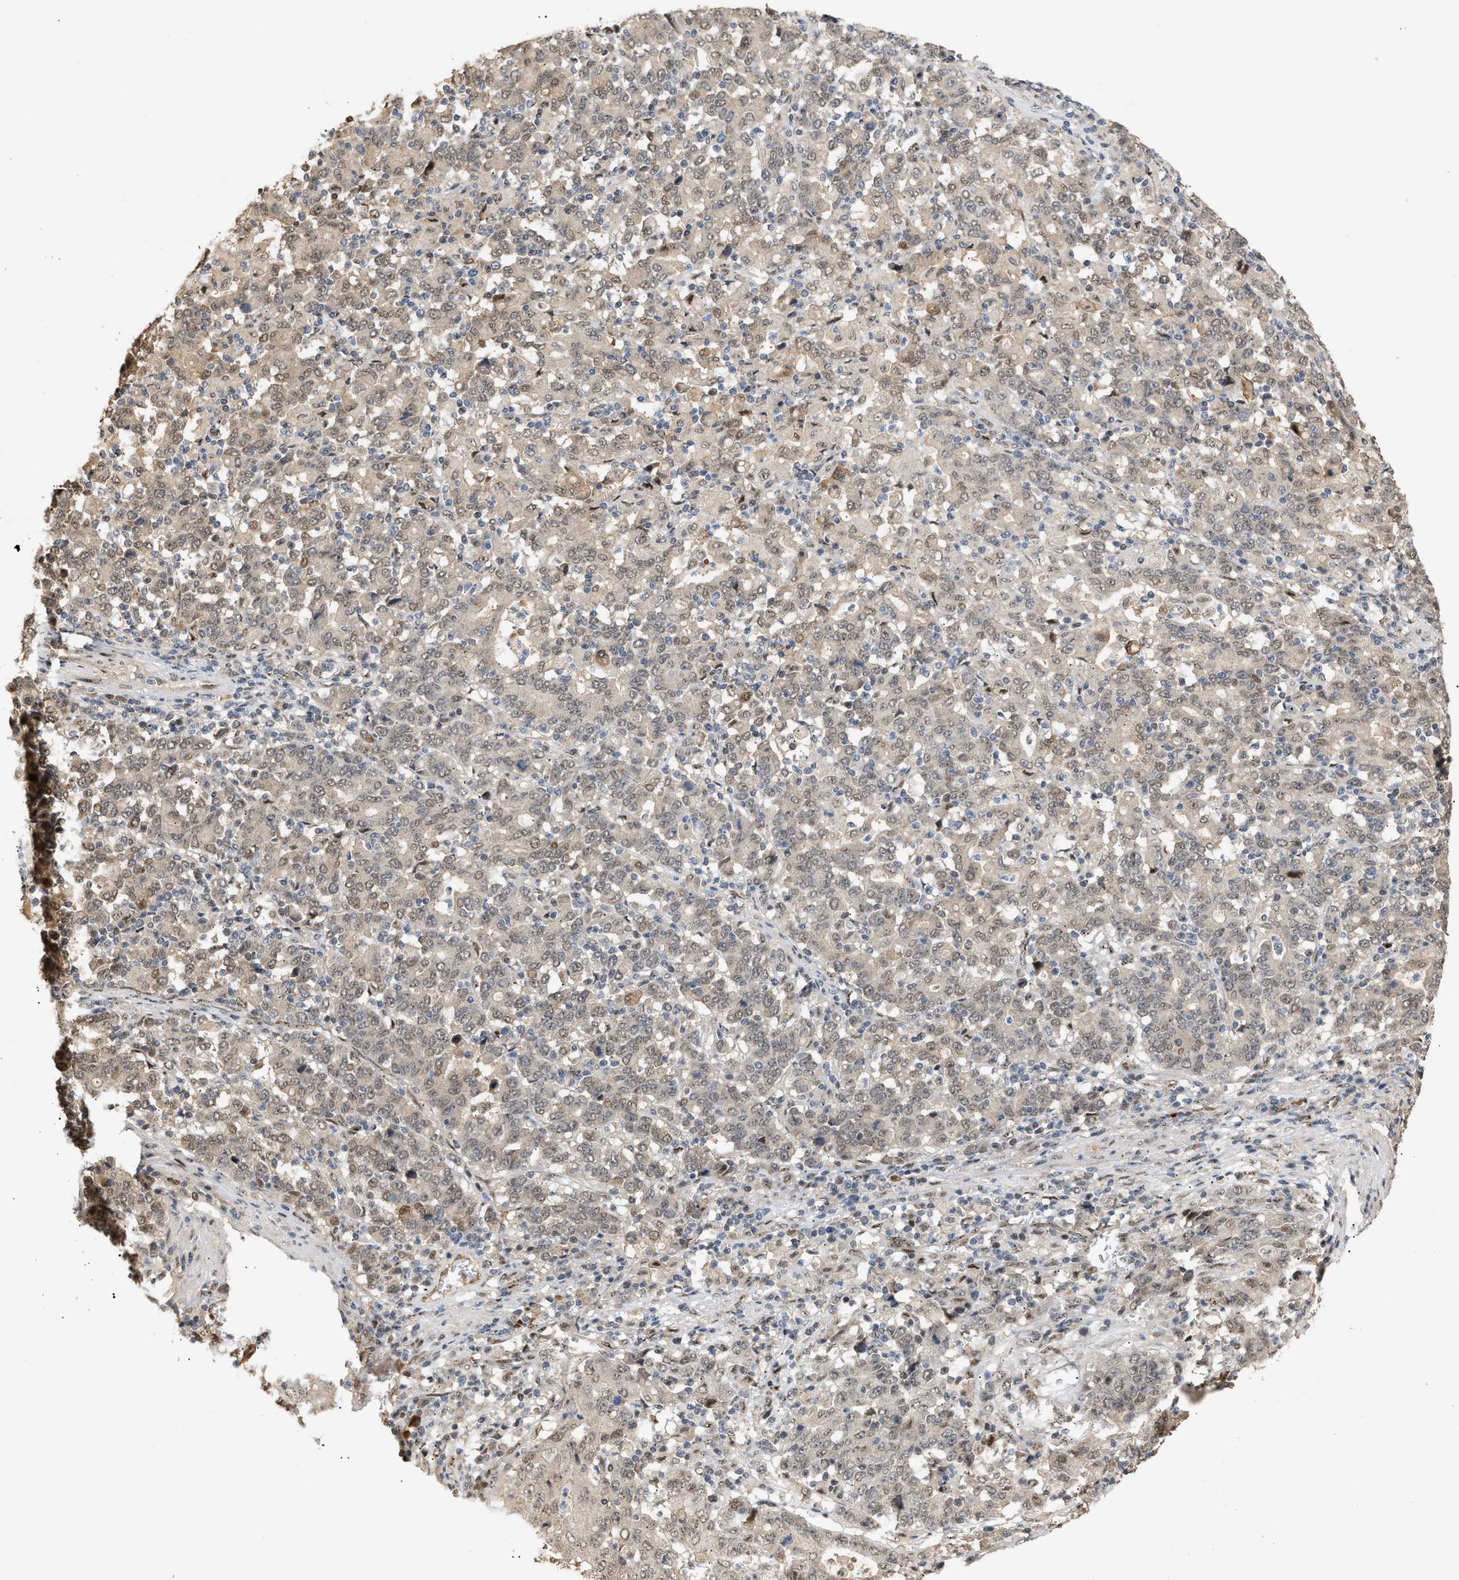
{"staining": {"intensity": "weak", "quantity": ">75%", "location": "nuclear"}, "tissue": "stomach cancer", "cell_type": "Tumor cells", "image_type": "cancer", "snomed": [{"axis": "morphology", "description": "Adenocarcinoma, NOS"}, {"axis": "topography", "description": "Stomach, upper"}], "caption": "Immunohistochemical staining of human adenocarcinoma (stomach) shows low levels of weak nuclear protein expression in approximately >75% of tumor cells.", "gene": "ZFAND5", "patient": {"sex": "male", "age": 69}}